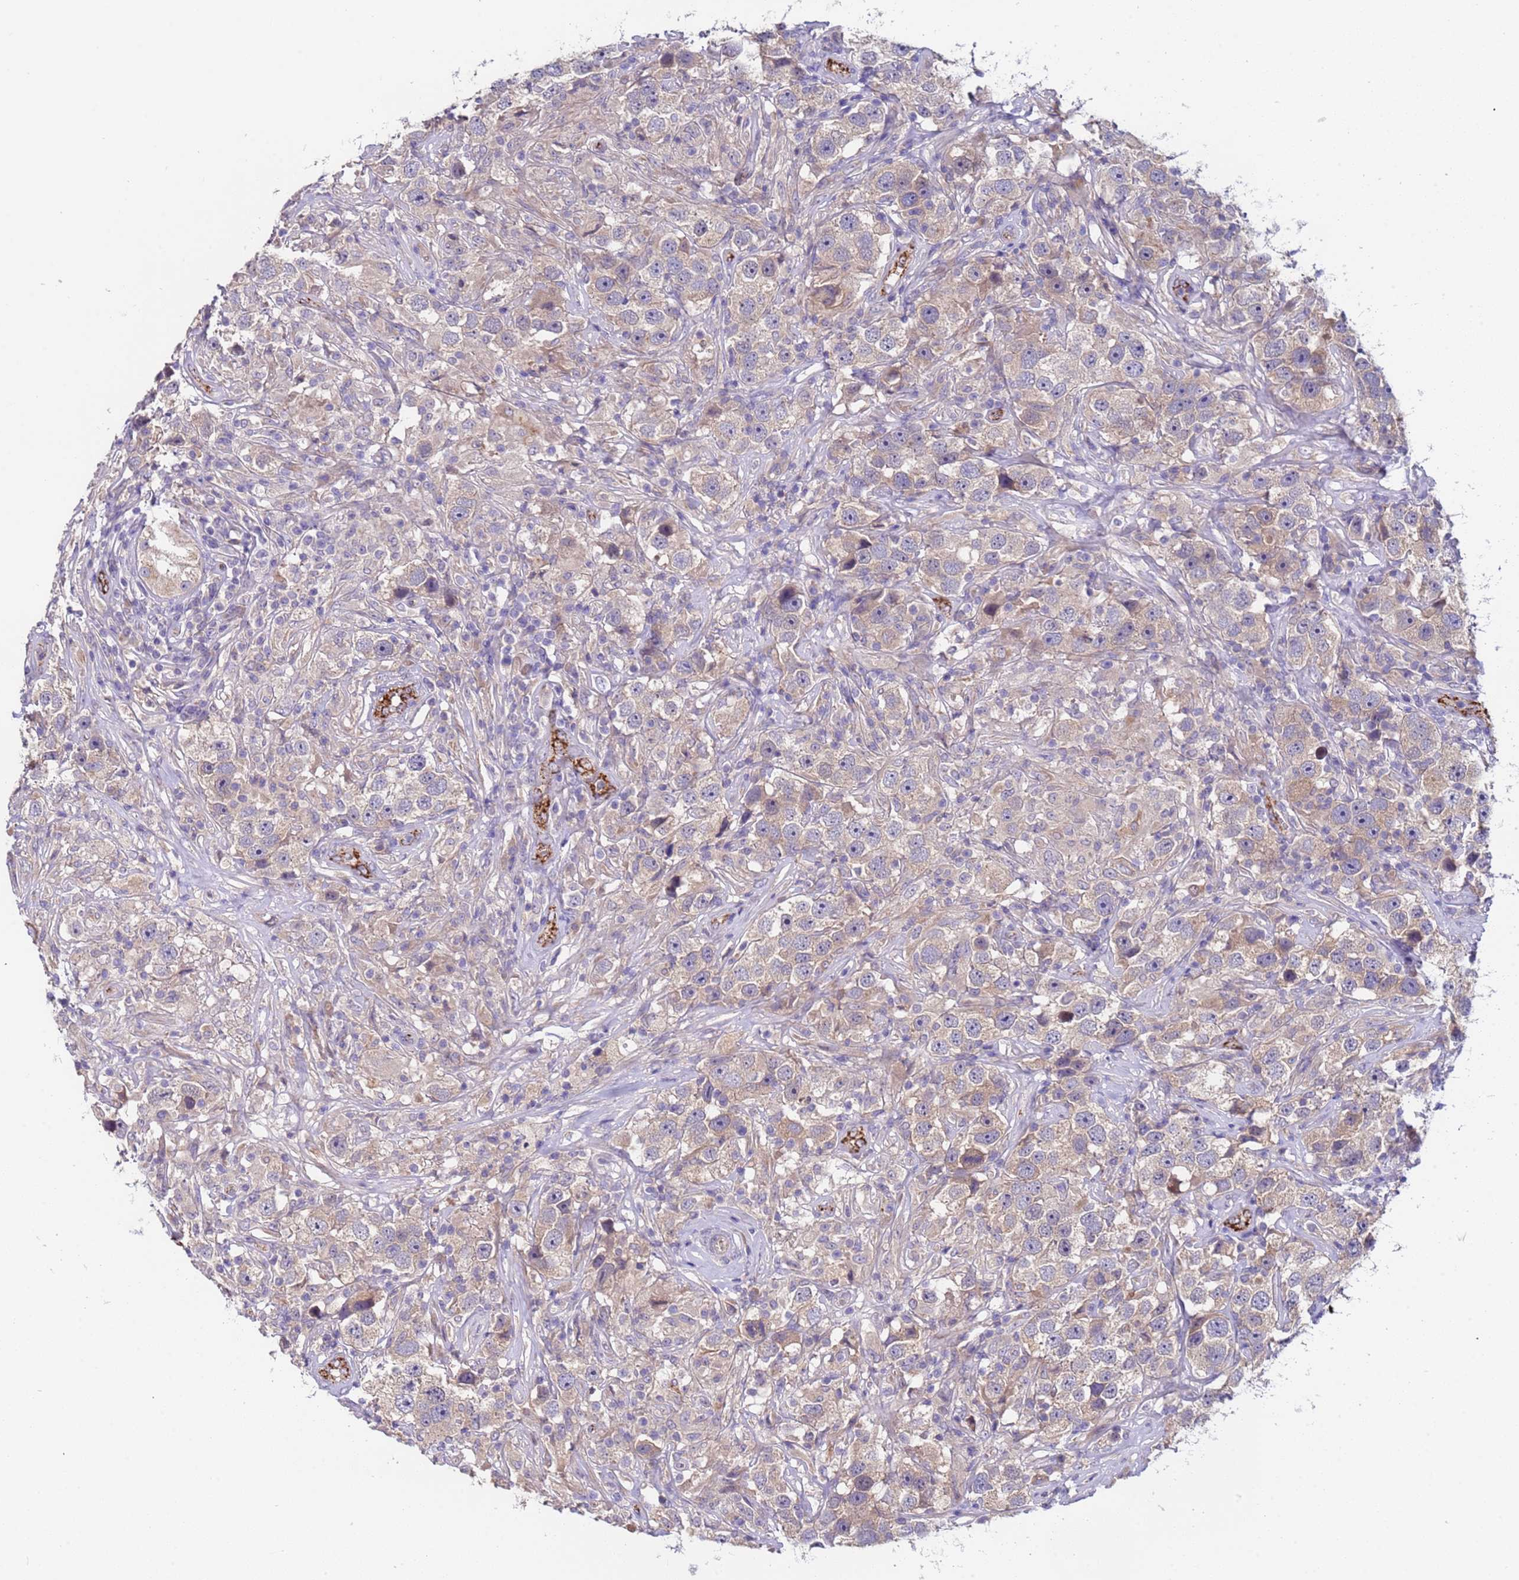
{"staining": {"intensity": "weak", "quantity": "<25%", "location": "cytoplasmic/membranous"}, "tissue": "testis cancer", "cell_type": "Tumor cells", "image_type": "cancer", "snomed": [{"axis": "morphology", "description": "Seminoma, NOS"}, {"axis": "topography", "description": "Testis"}], "caption": "IHC image of neoplastic tissue: human seminoma (testis) stained with DAB demonstrates no significant protein expression in tumor cells. (DAB immunohistochemistry, high magnification).", "gene": "ZNF248", "patient": {"sex": "male", "age": 49}}